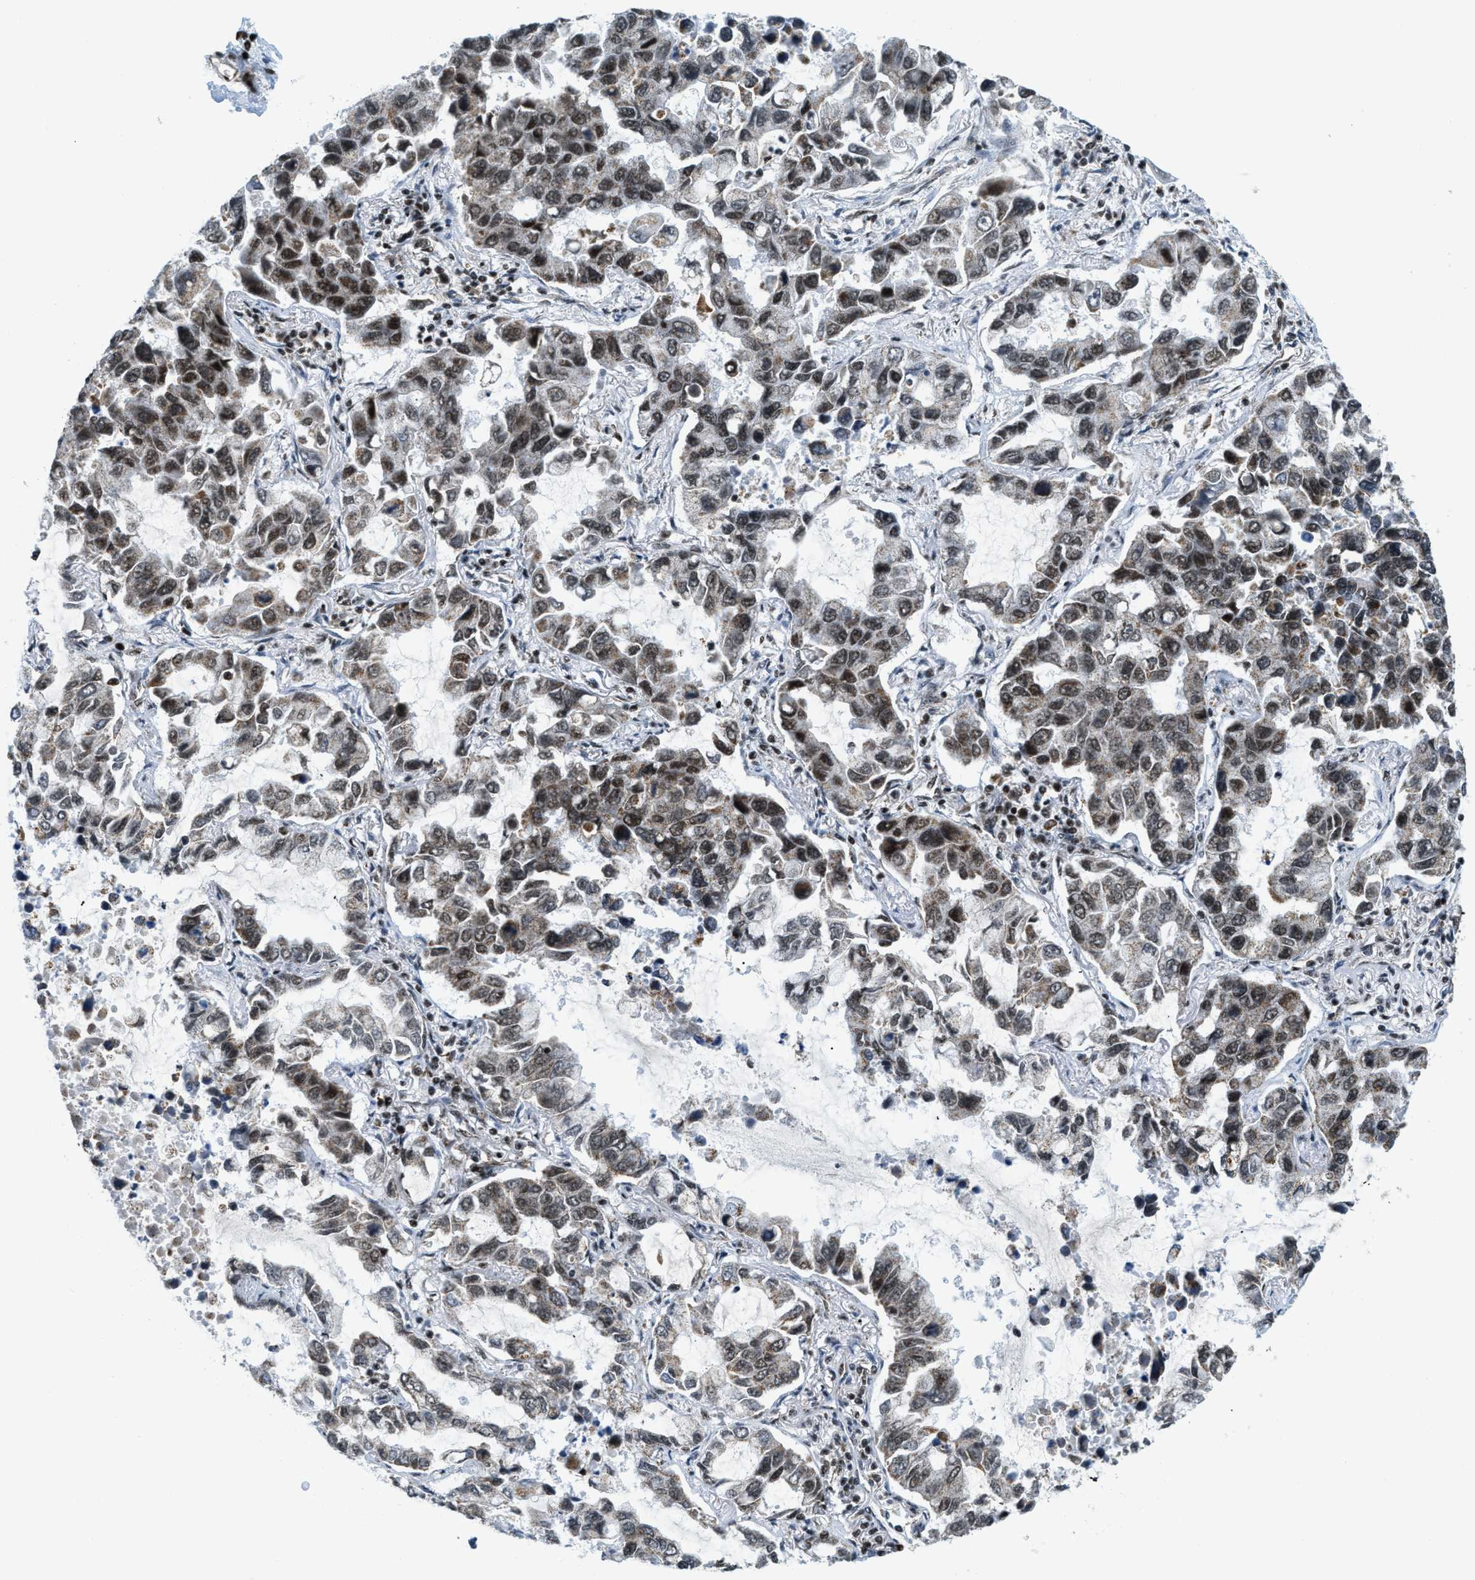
{"staining": {"intensity": "moderate", "quantity": ">75%", "location": "nuclear"}, "tissue": "lung cancer", "cell_type": "Tumor cells", "image_type": "cancer", "snomed": [{"axis": "morphology", "description": "Adenocarcinoma, NOS"}, {"axis": "topography", "description": "Lung"}], "caption": "This is a photomicrograph of immunohistochemistry (IHC) staining of lung adenocarcinoma, which shows moderate expression in the nuclear of tumor cells.", "gene": "GABPB1", "patient": {"sex": "male", "age": 64}}